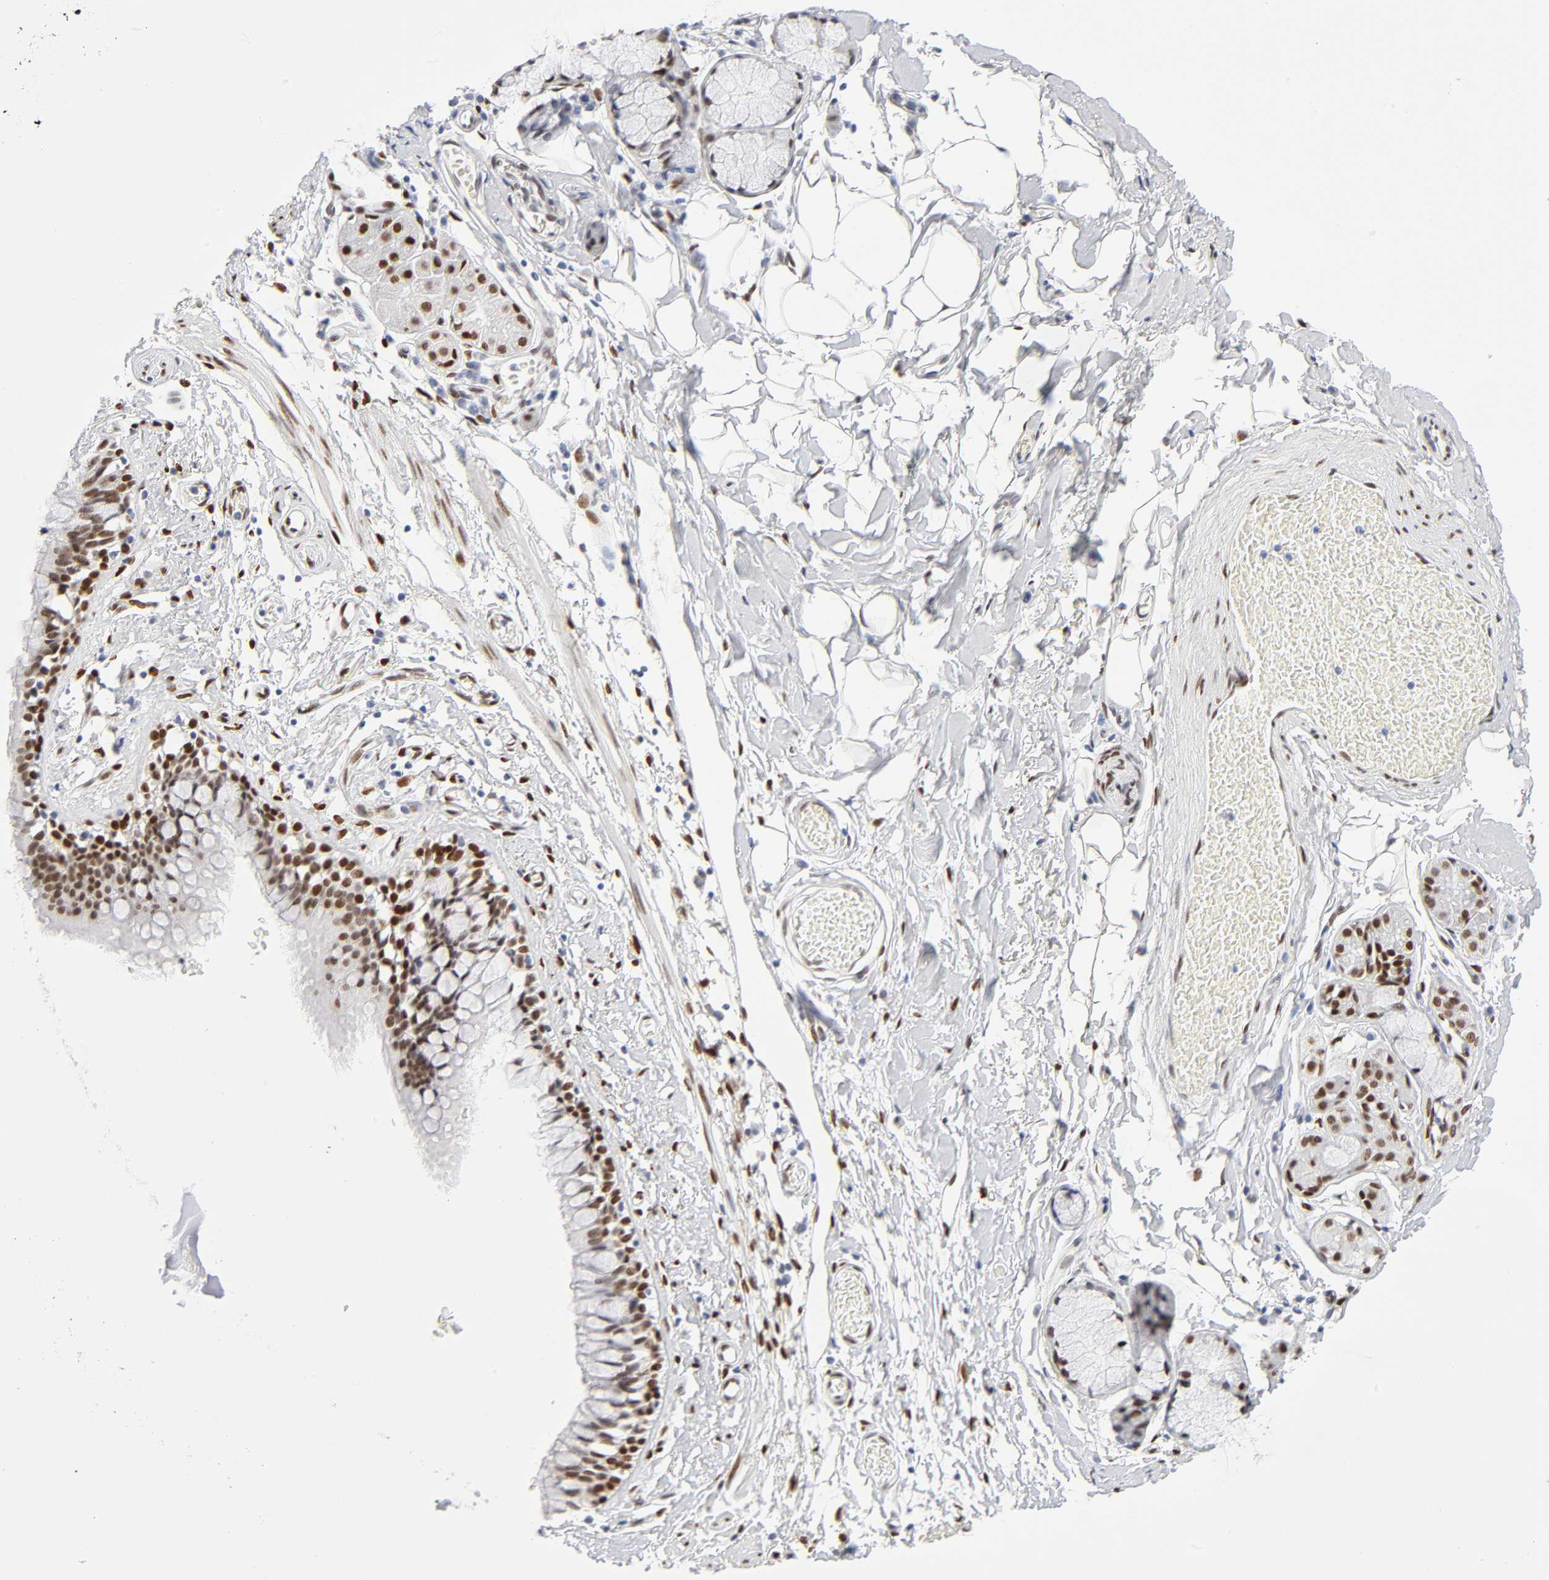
{"staining": {"intensity": "moderate", "quantity": ">75%", "location": "nuclear"}, "tissue": "bronchus", "cell_type": "Respiratory epithelial cells", "image_type": "normal", "snomed": [{"axis": "morphology", "description": "Normal tissue, NOS"}, {"axis": "topography", "description": "Lymph node of abdomen"}, {"axis": "topography", "description": "Lymph node of pelvis"}], "caption": "Respiratory epithelial cells show medium levels of moderate nuclear positivity in about >75% of cells in benign human bronchus.", "gene": "NFIC", "patient": {"sex": "female", "age": 65}}